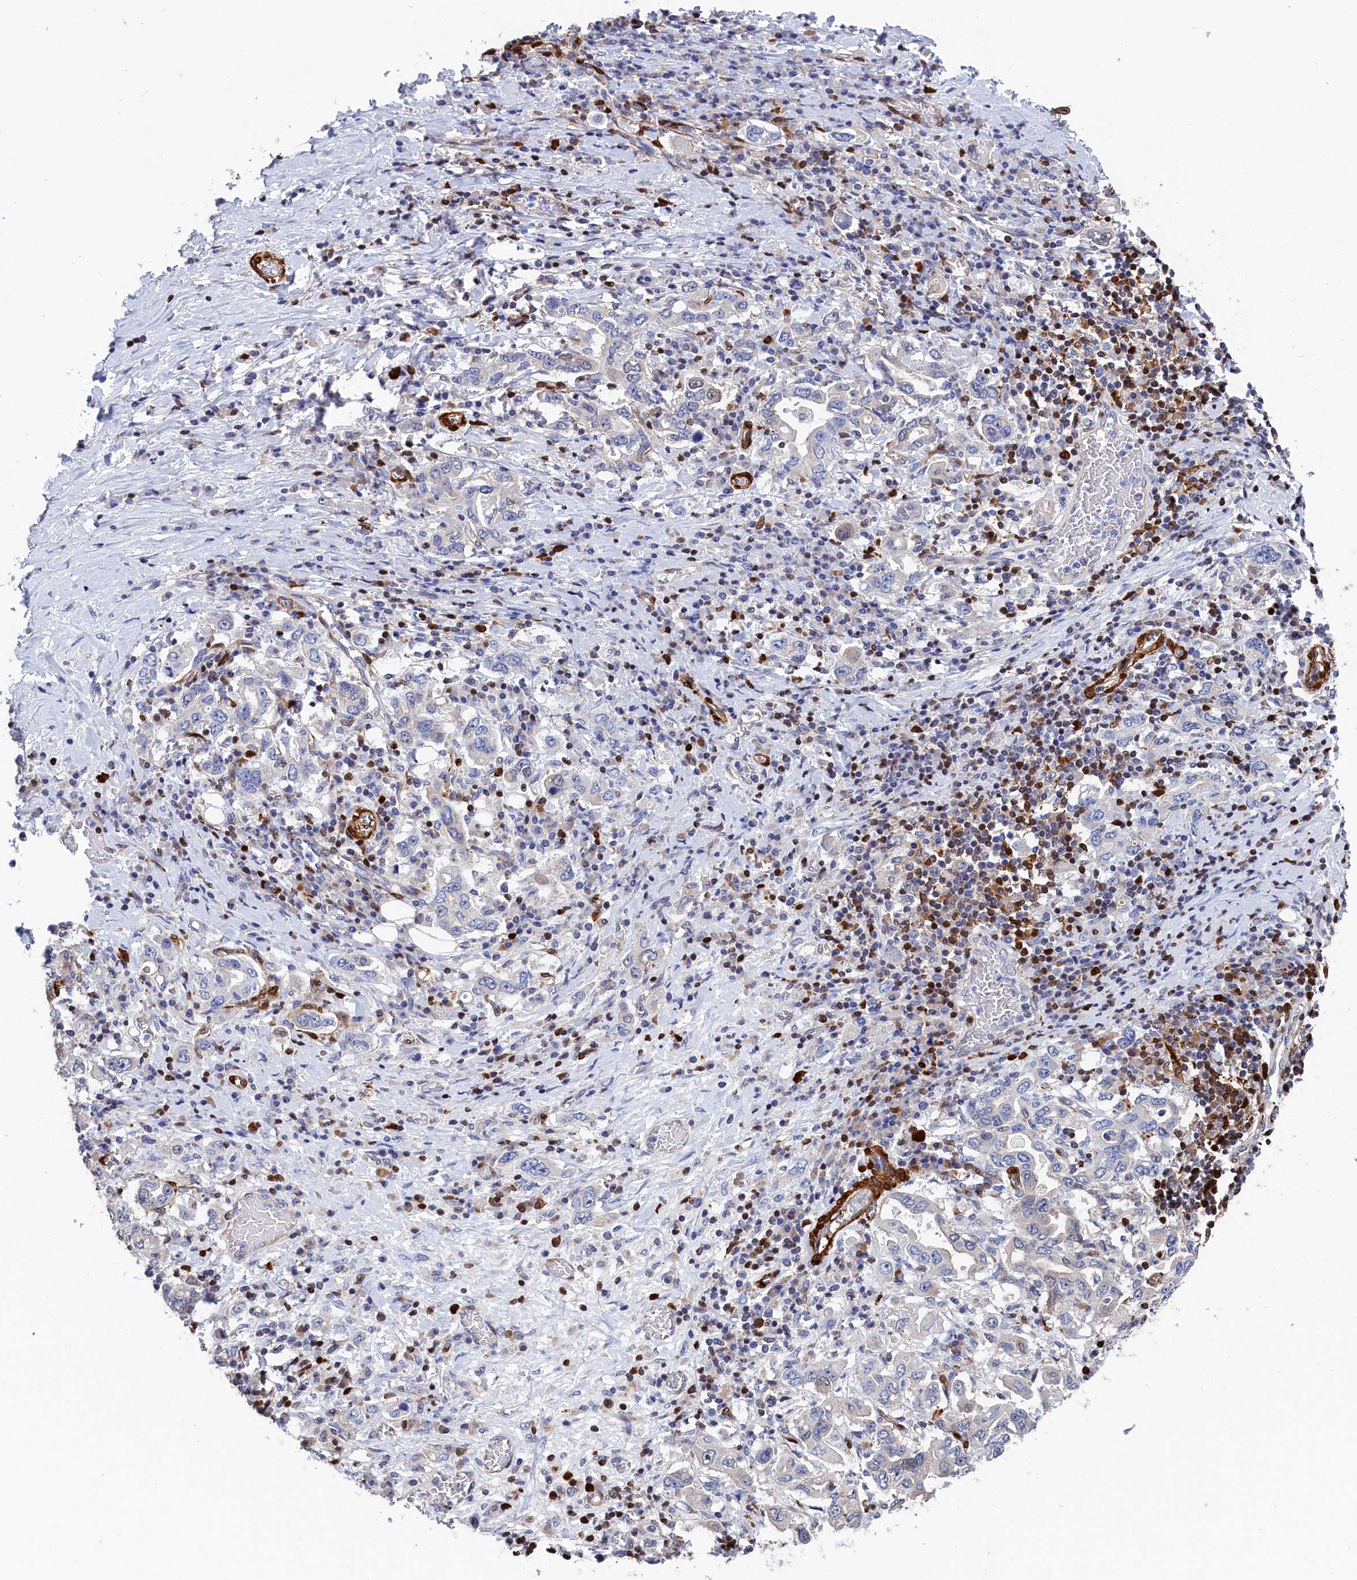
{"staining": {"intensity": "negative", "quantity": "none", "location": "none"}, "tissue": "stomach cancer", "cell_type": "Tumor cells", "image_type": "cancer", "snomed": [{"axis": "morphology", "description": "Adenocarcinoma, NOS"}, {"axis": "topography", "description": "Stomach, upper"}, {"axis": "topography", "description": "Stomach"}], "caption": "High magnification brightfield microscopy of stomach cancer (adenocarcinoma) stained with DAB (brown) and counterstained with hematoxylin (blue): tumor cells show no significant staining.", "gene": "CRIP1", "patient": {"sex": "male", "age": 62}}